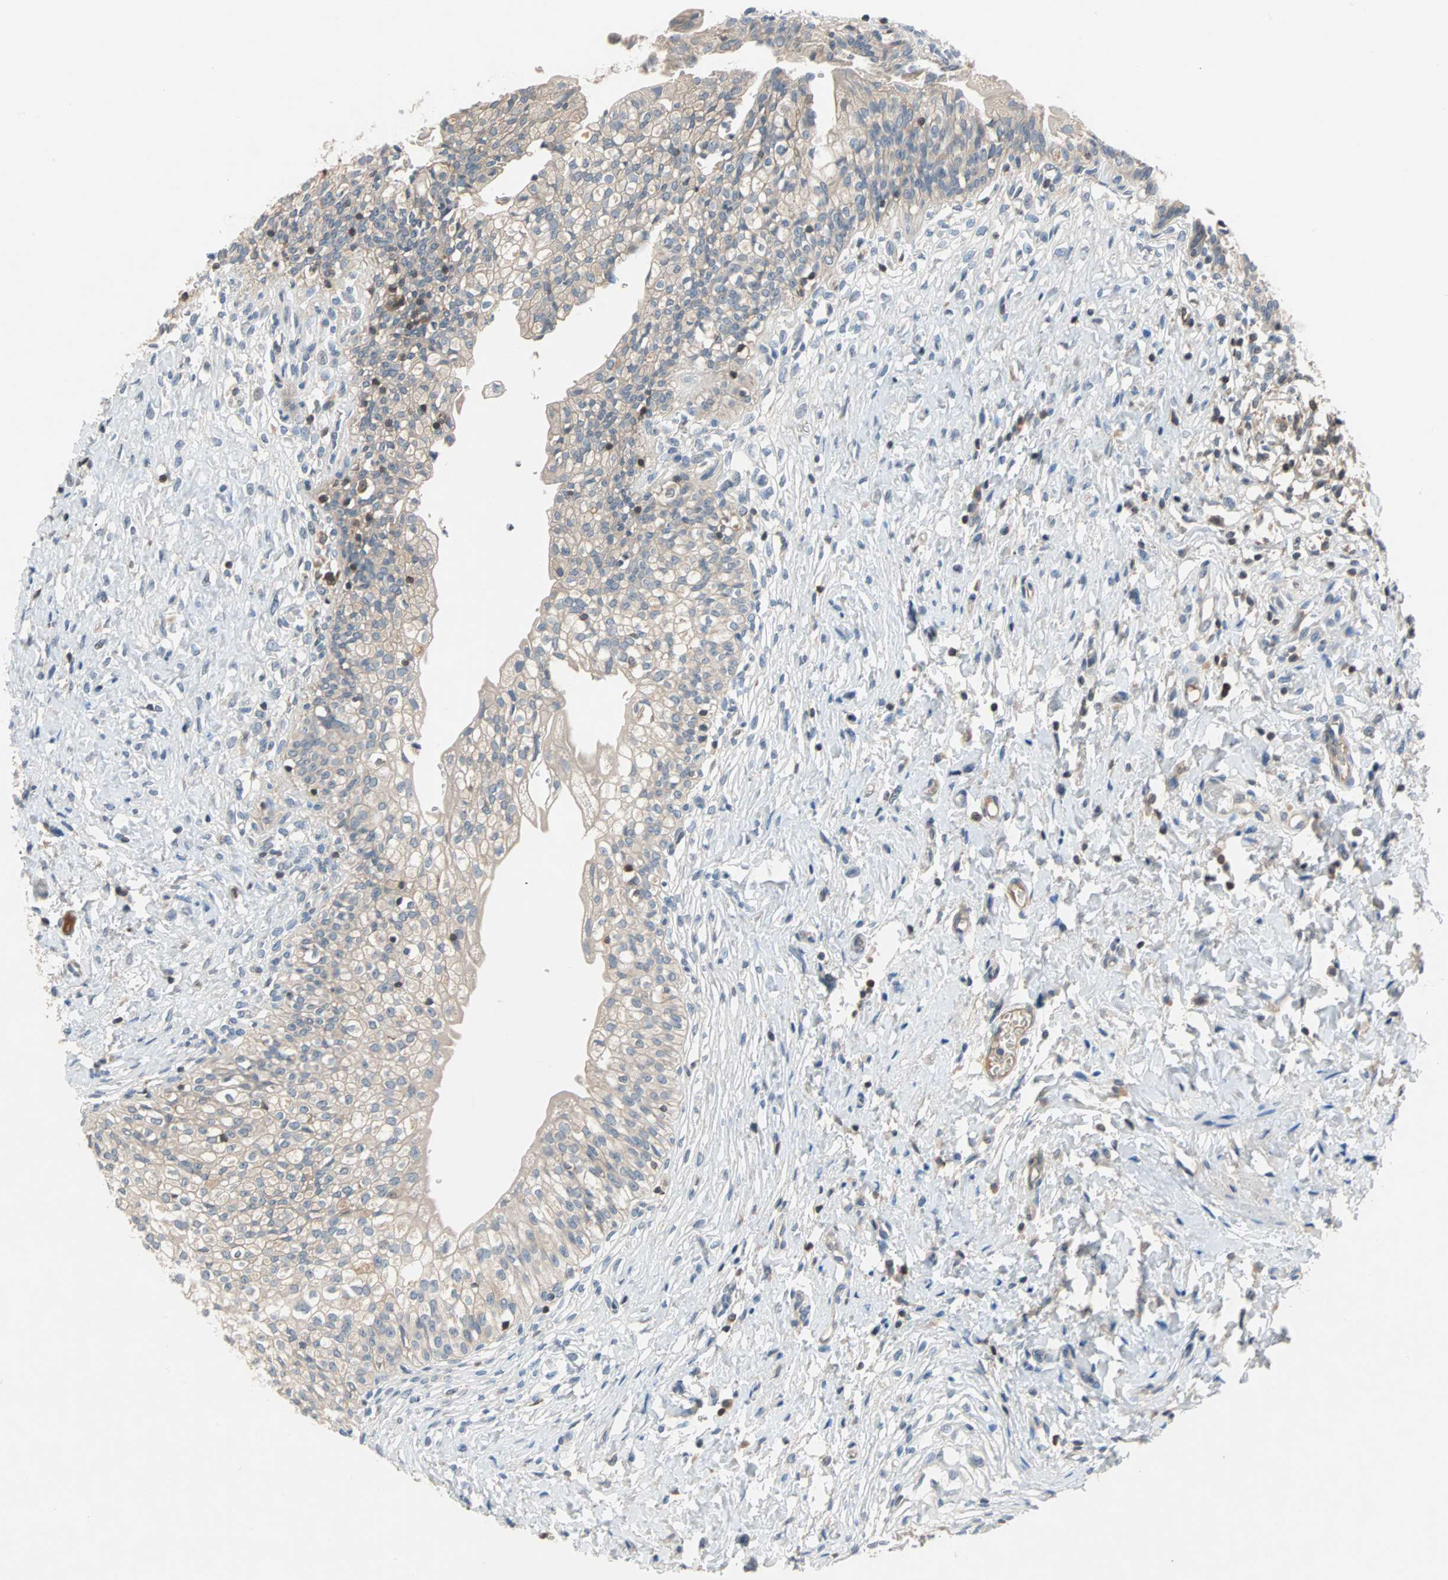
{"staining": {"intensity": "moderate", "quantity": "25%-75%", "location": "cytoplasmic/membranous"}, "tissue": "urinary bladder", "cell_type": "Urothelial cells", "image_type": "normal", "snomed": [{"axis": "morphology", "description": "Normal tissue, NOS"}, {"axis": "morphology", "description": "Inflammation, NOS"}, {"axis": "topography", "description": "Urinary bladder"}], "caption": "Moderate cytoplasmic/membranous positivity is present in approximately 25%-75% of urothelial cells in benign urinary bladder.", "gene": "MAP4K1", "patient": {"sex": "female", "age": 80}}